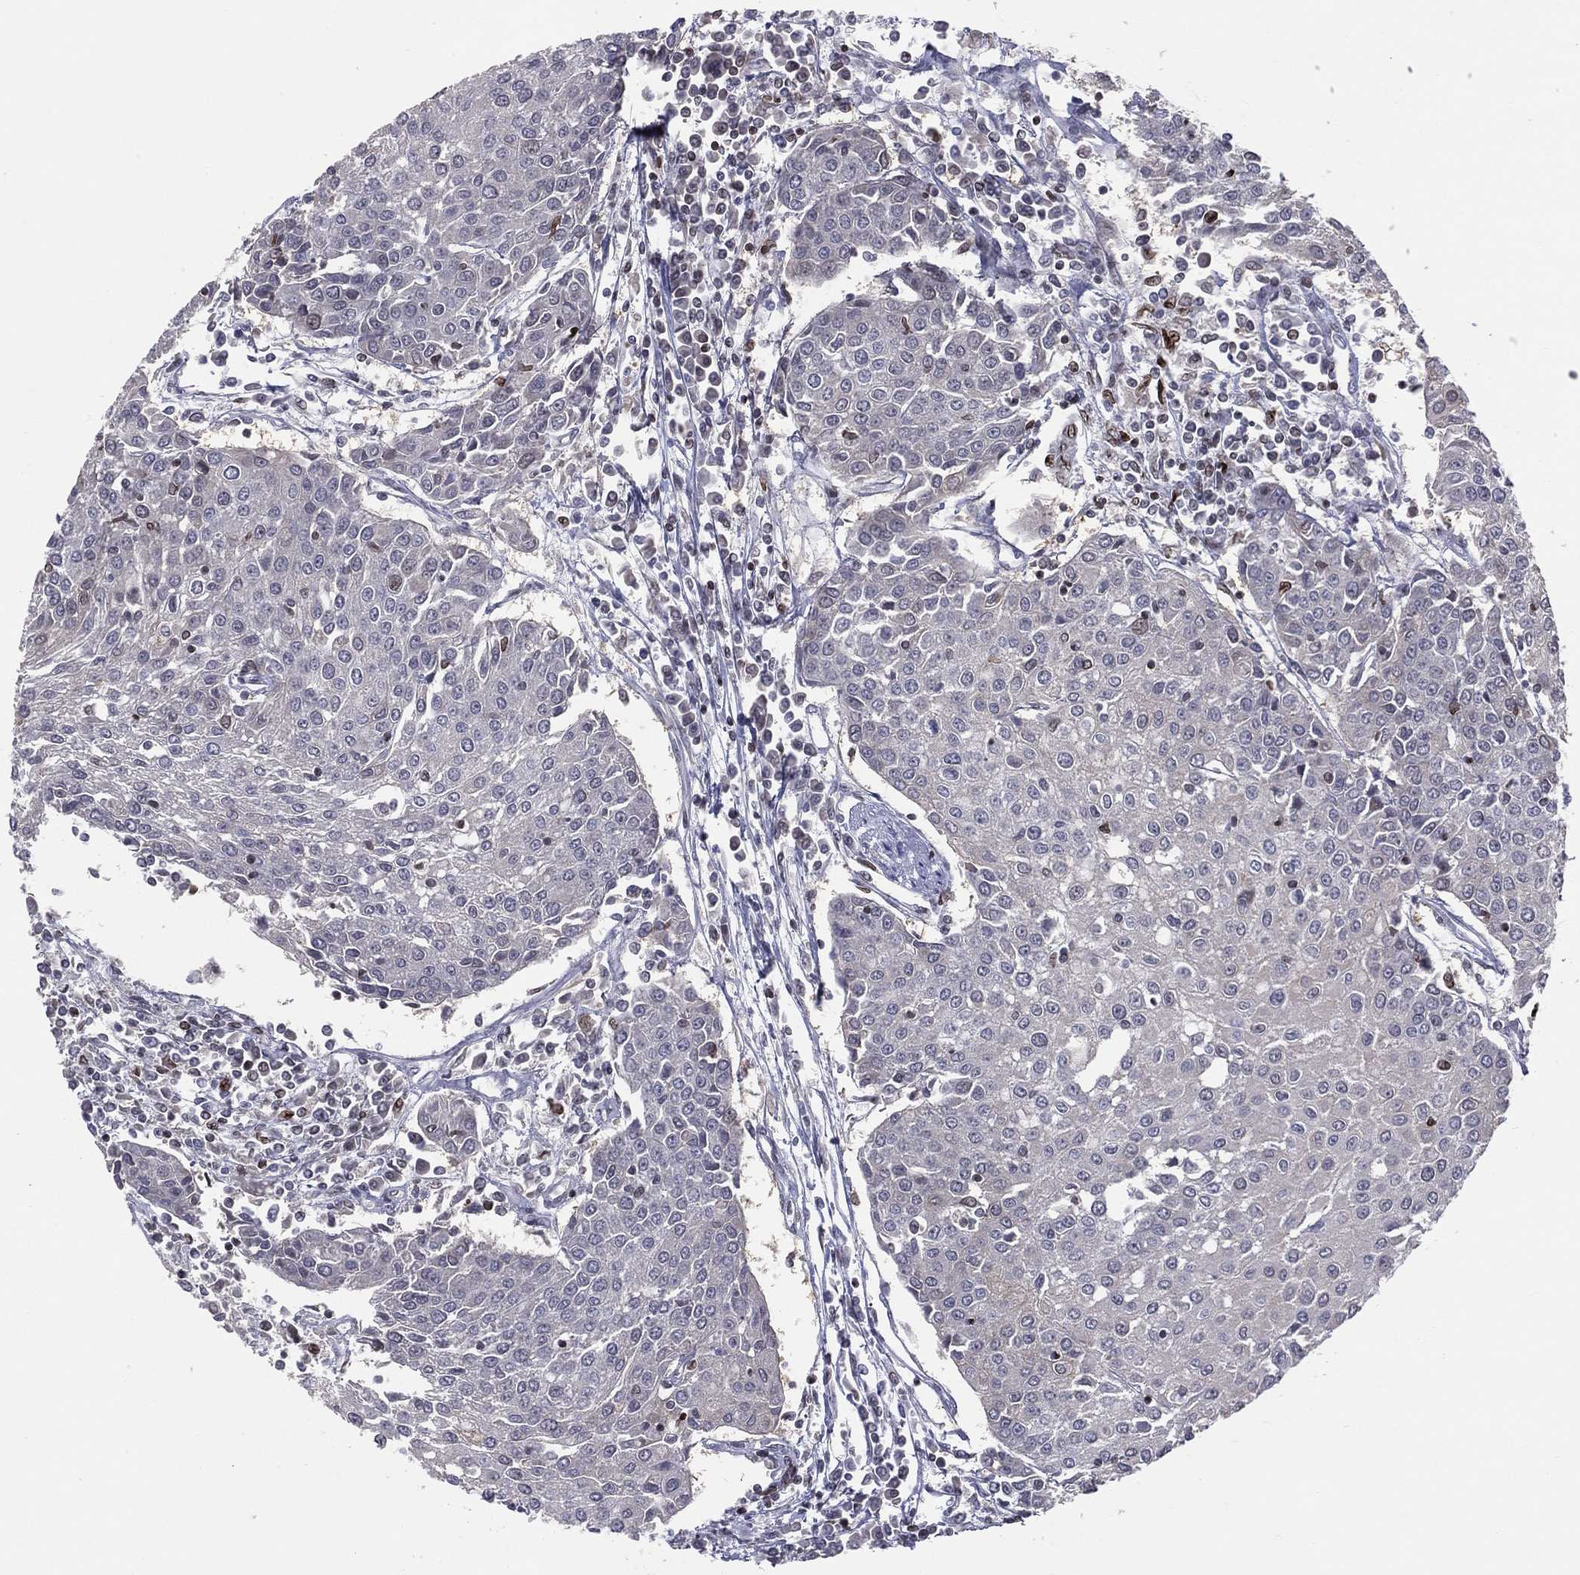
{"staining": {"intensity": "negative", "quantity": "none", "location": "none"}, "tissue": "urothelial cancer", "cell_type": "Tumor cells", "image_type": "cancer", "snomed": [{"axis": "morphology", "description": "Urothelial carcinoma, High grade"}, {"axis": "topography", "description": "Urinary bladder"}], "caption": "A photomicrograph of human urothelial cancer is negative for staining in tumor cells. (IHC, brightfield microscopy, high magnification).", "gene": "DBF4B", "patient": {"sex": "female", "age": 85}}